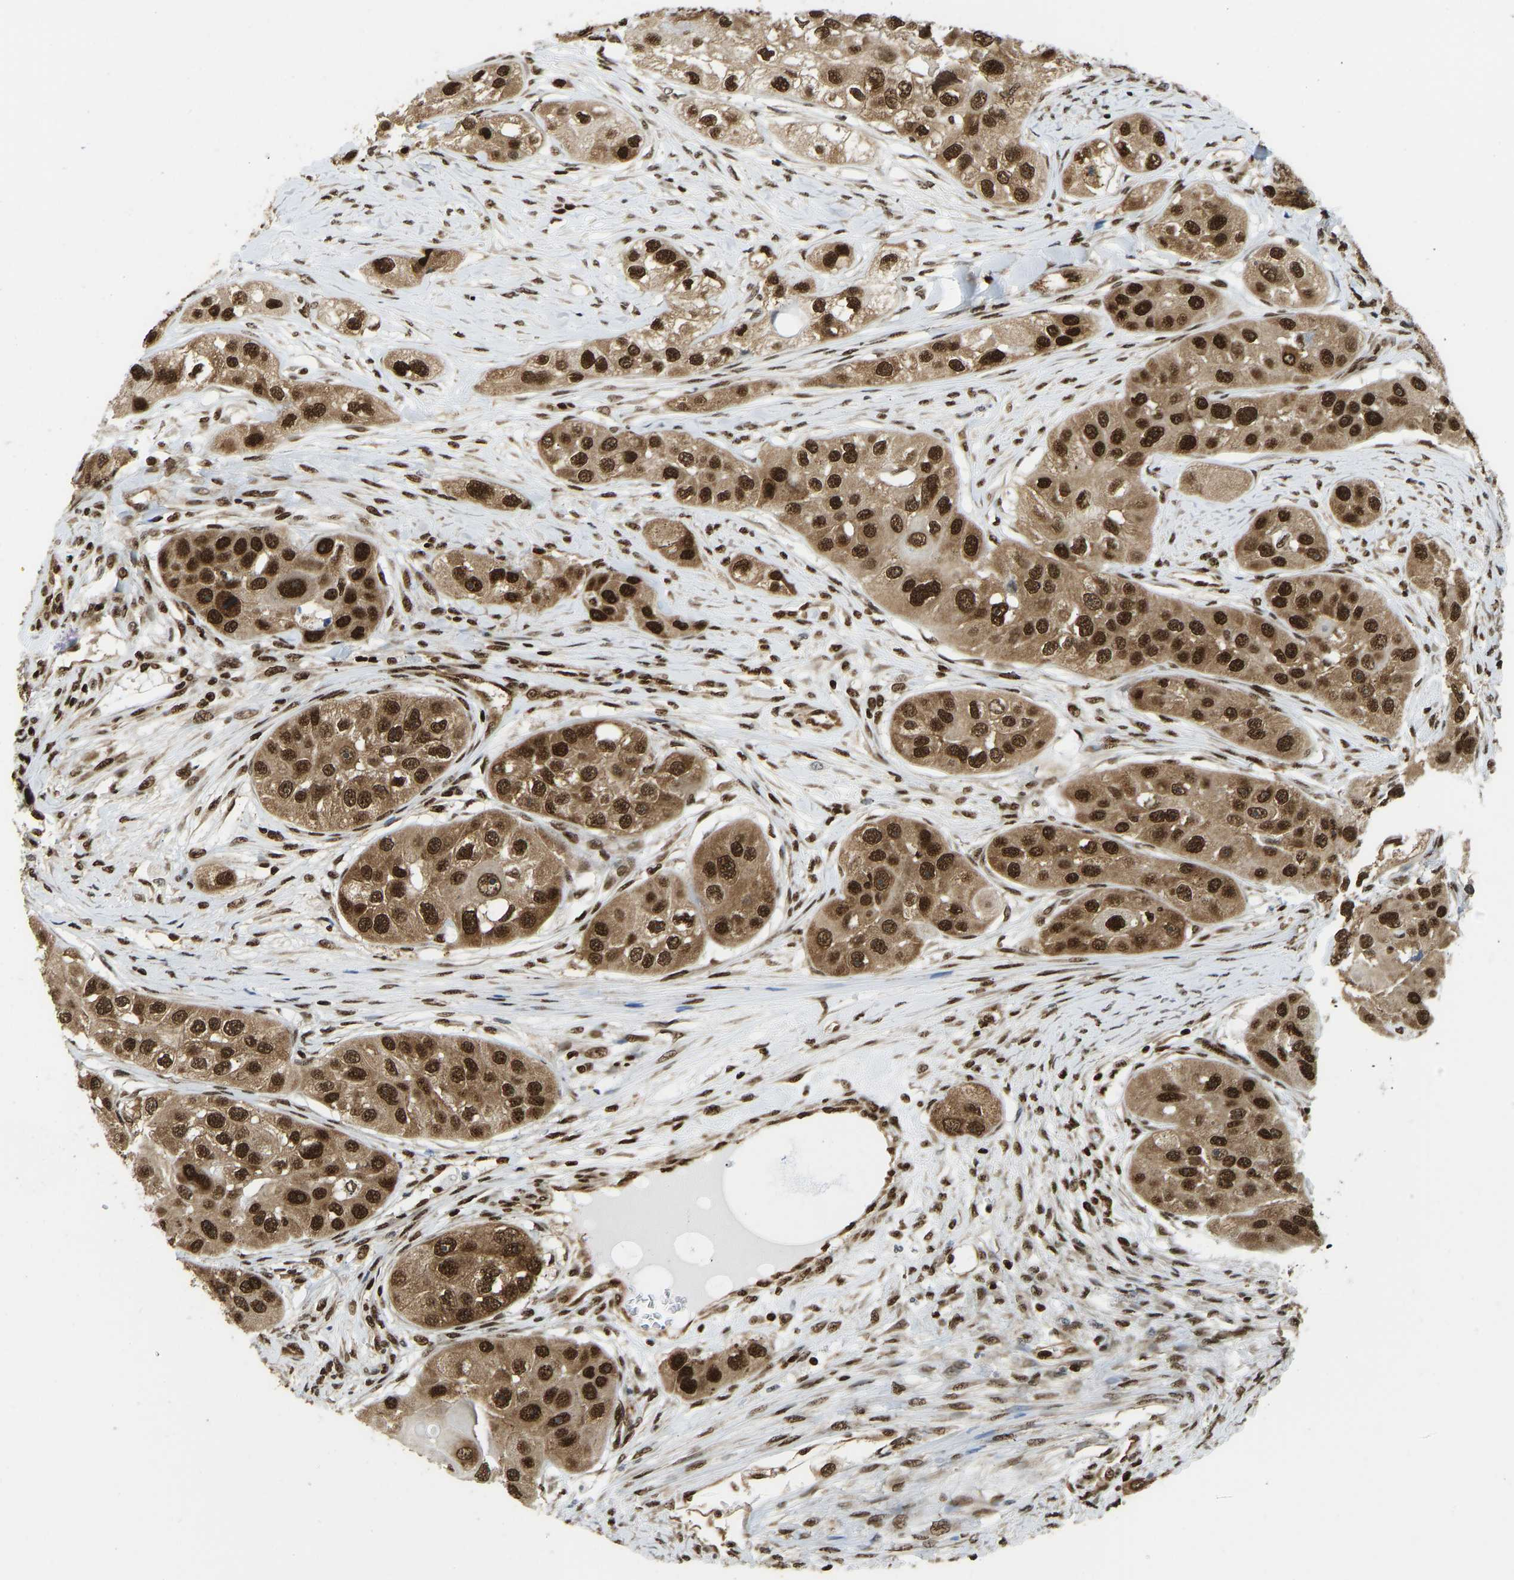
{"staining": {"intensity": "strong", "quantity": ">75%", "location": "cytoplasmic/membranous,nuclear"}, "tissue": "head and neck cancer", "cell_type": "Tumor cells", "image_type": "cancer", "snomed": [{"axis": "morphology", "description": "Normal tissue, NOS"}, {"axis": "morphology", "description": "Squamous cell carcinoma, NOS"}, {"axis": "topography", "description": "Skeletal muscle"}, {"axis": "topography", "description": "Head-Neck"}], "caption": "Head and neck cancer tissue shows strong cytoplasmic/membranous and nuclear positivity in approximately >75% of tumor cells, visualized by immunohistochemistry.", "gene": "ZSCAN20", "patient": {"sex": "male", "age": 51}}